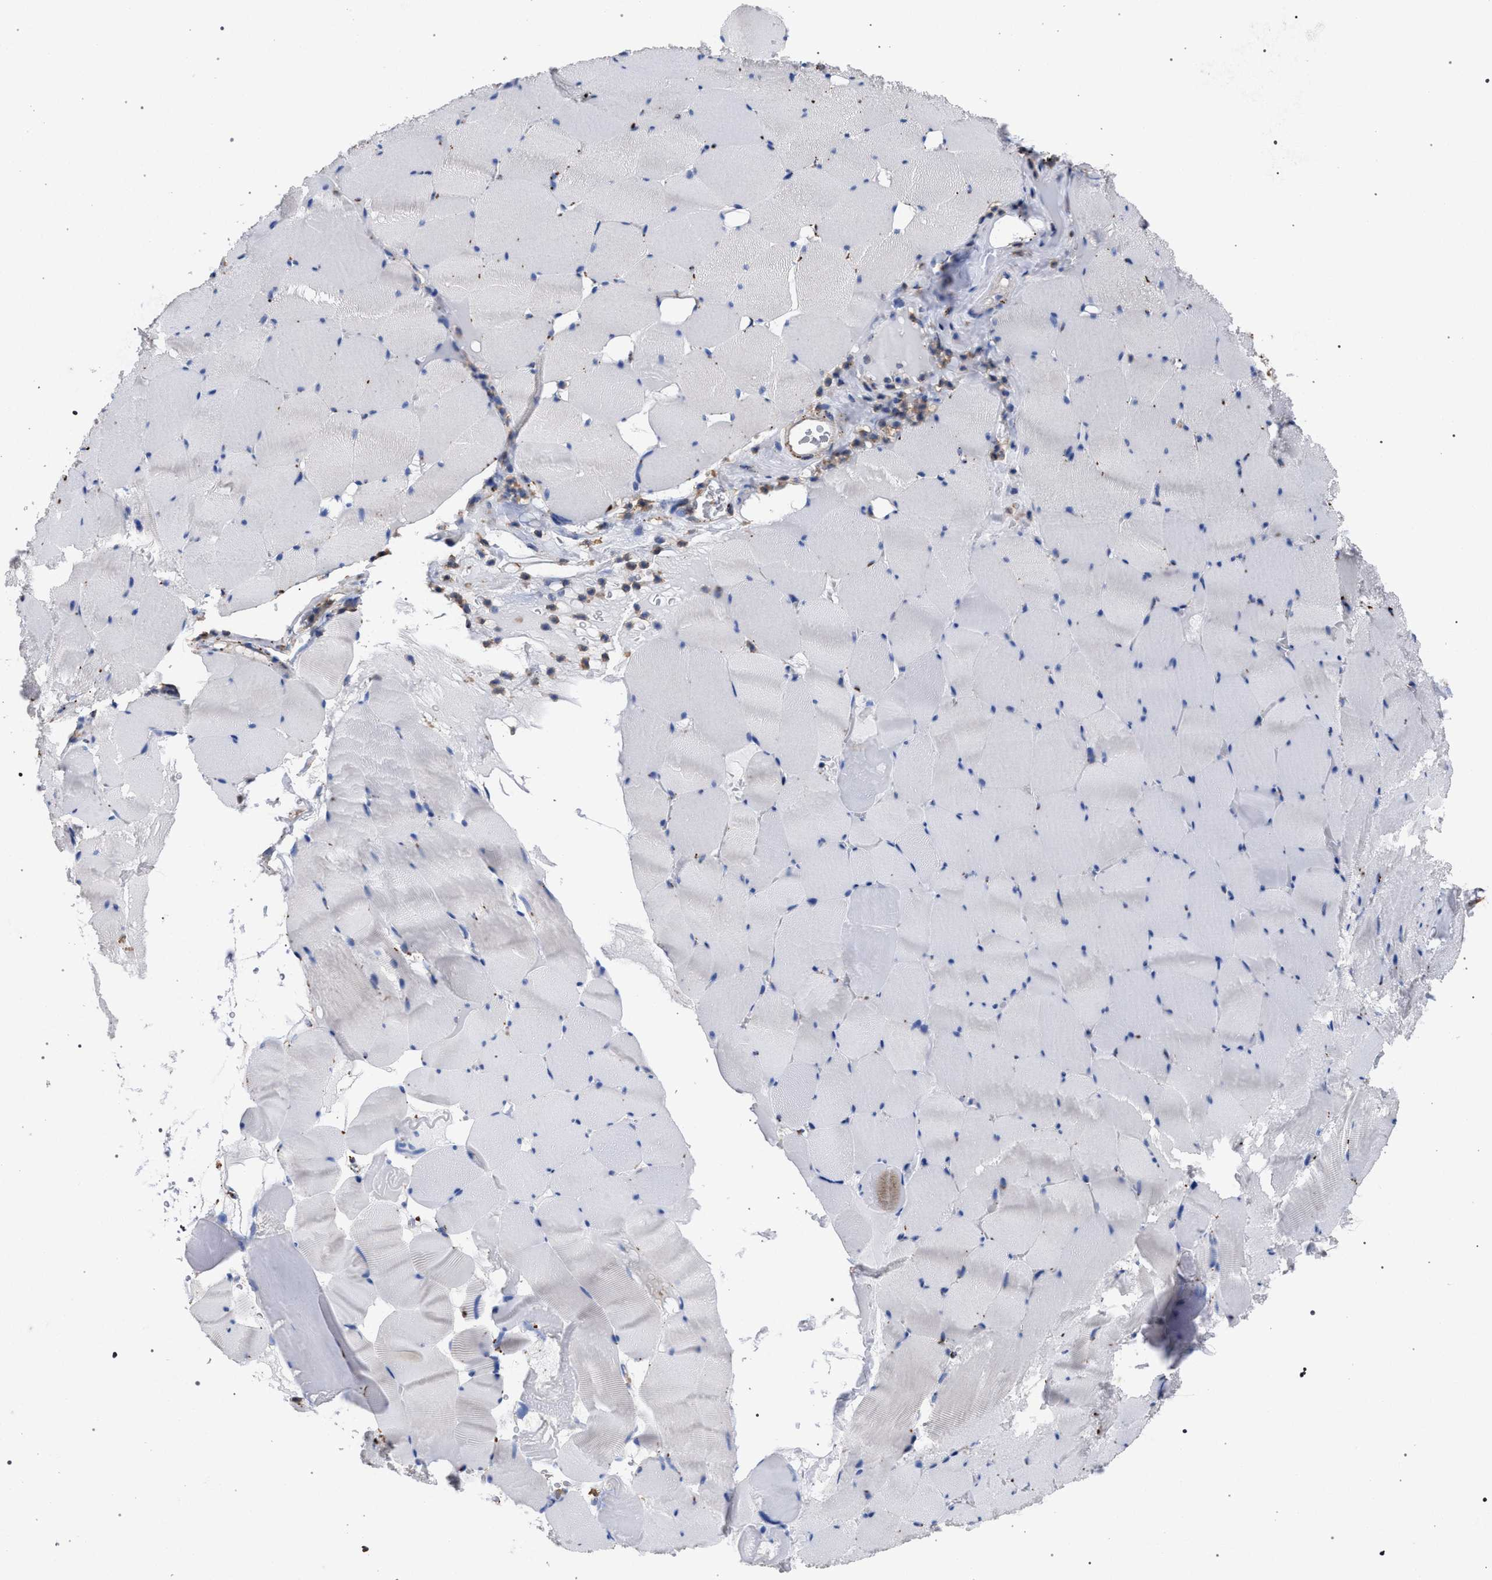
{"staining": {"intensity": "strong", "quantity": "<25%", "location": "cytoplasmic/membranous"}, "tissue": "skeletal muscle", "cell_type": "Myocytes", "image_type": "normal", "snomed": [{"axis": "morphology", "description": "Normal tissue, NOS"}, {"axis": "topography", "description": "Skeletal muscle"}], "caption": "Immunohistochemistry (IHC) (DAB) staining of benign skeletal muscle shows strong cytoplasmic/membranous protein positivity in approximately <25% of myocytes.", "gene": "PPT1", "patient": {"sex": "male", "age": 62}}